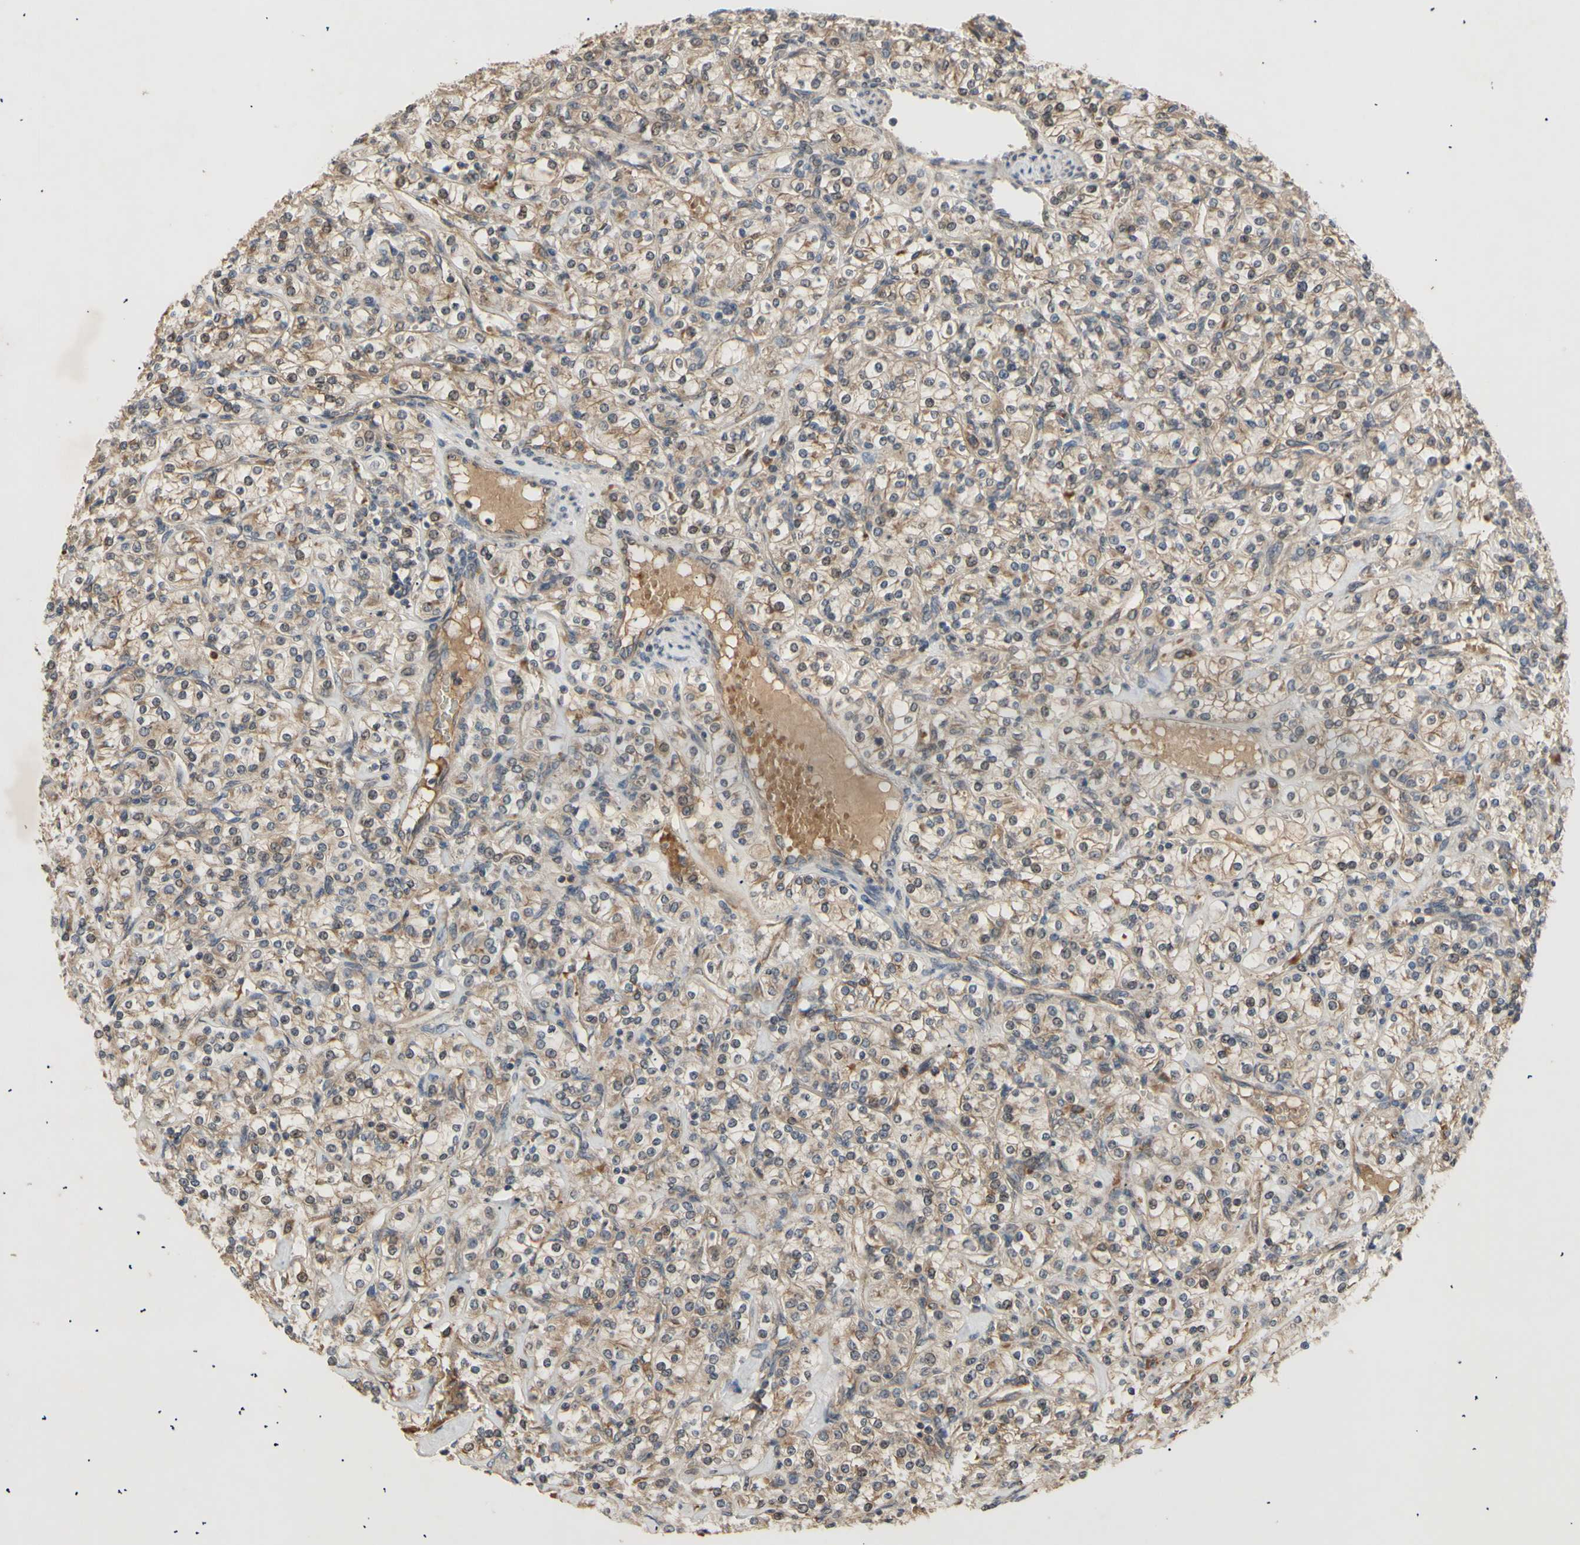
{"staining": {"intensity": "moderate", "quantity": ">75%", "location": "cytoplasmic/membranous"}, "tissue": "renal cancer", "cell_type": "Tumor cells", "image_type": "cancer", "snomed": [{"axis": "morphology", "description": "Adenocarcinoma, NOS"}, {"axis": "topography", "description": "Kidney"}], "caption": "Protein staining of renal adenocarcinoma tissue exhibits moderate cytoplasmic/membranous staining in about >75% of tumor cells.", "gene": "PKN1", "patient": {"sex": "male", "age": 77}}